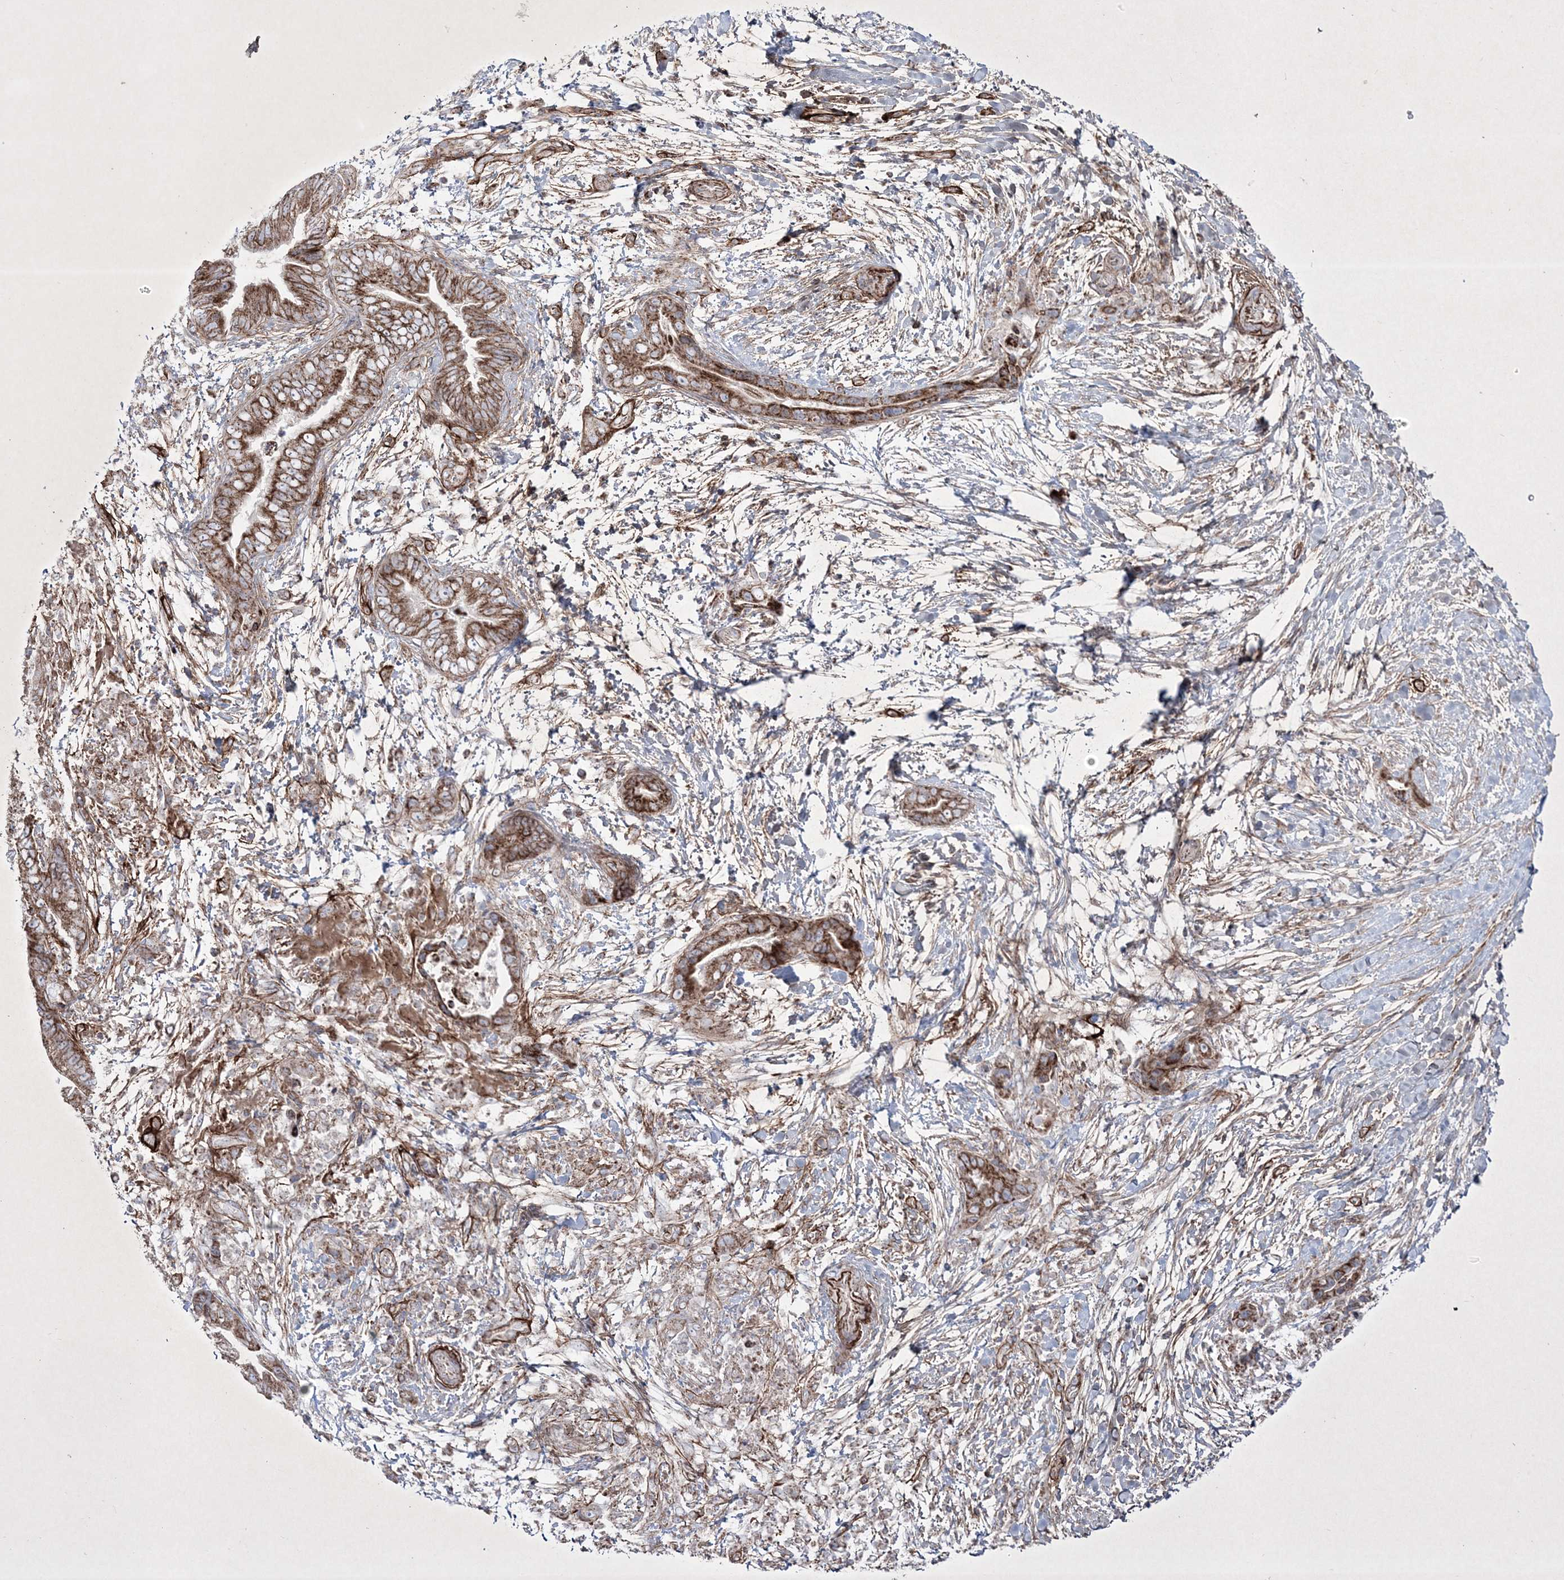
{"staining": {"intensity": "moderate", "quantity": ">75%", "location": "cytoplasmic/membranous"}, "tissue": "pancreatic cancer", "cell_type": "Tumor cells", "image_type": "cancer", "snomed": [{"axis": "morphology", "description": "Adenocarcinoma, NOS"}, {"axis": "topography", "description": "Pancreas"}], "caption": "There is medium levels of moderate cytoplasmic/membranous staining in tumor cells of adenocarcinoma (pancreatic), as demonstrated by immunohistochemical staining (brown color).", "gene": "RICTOR", "patient": {"sex": "male", "age": 75}}